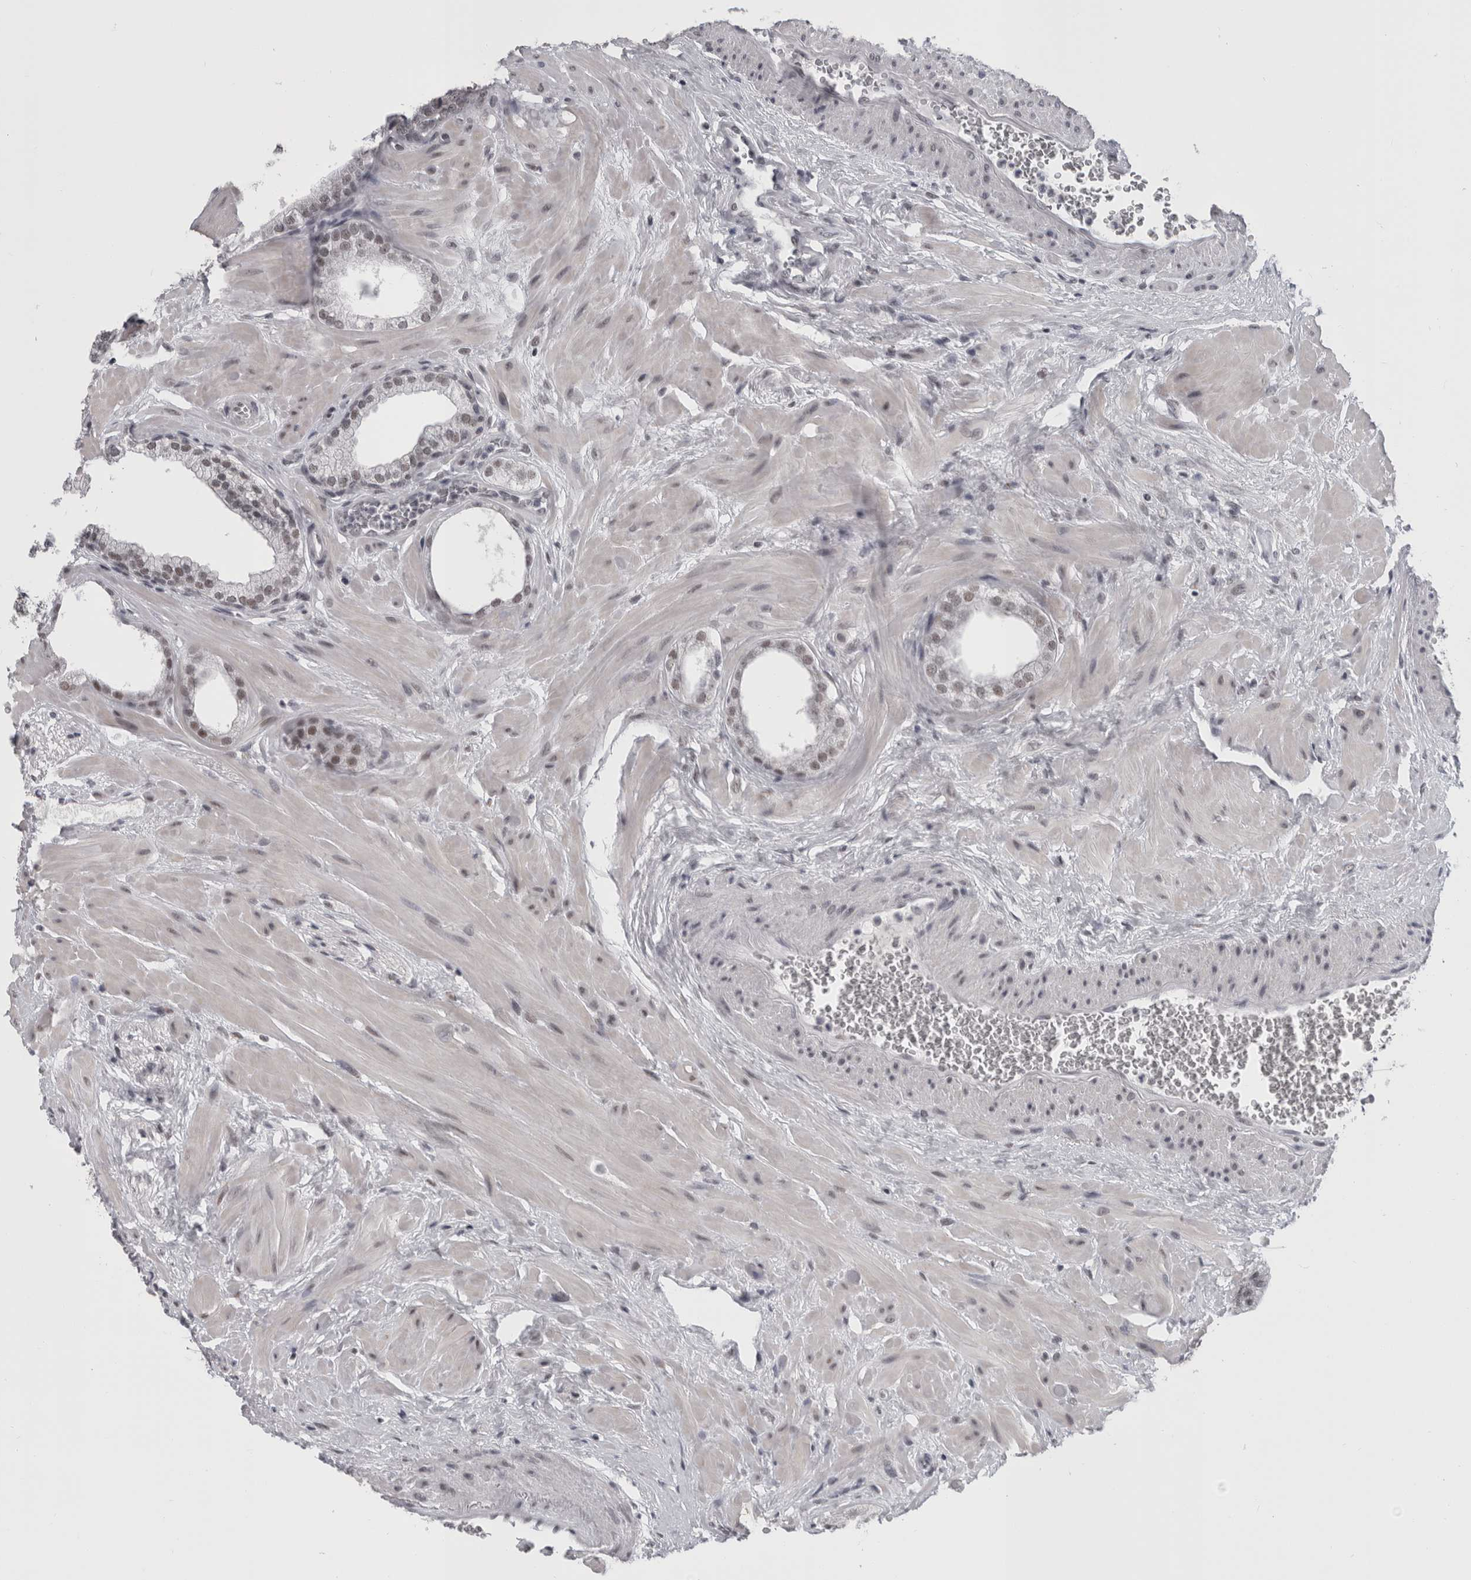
{"staining": {"intensity": "weak", "quantity": ">75%", "location": "nuclear"}, "tissue": "prostate", "cell_type": "Glandular cells", "image_type": "normal", "snomed": [{"axis": "morphology", "description": "Normal tissue, NOS"}, {"axis": "morphology", "description": "Urothelial carcinoma, Low grade"}, {"axis": "topography", "description": "Urinary bladder"}, {"axis": "topography", "description": "Prostate"}], "caption": "Human prostate stained for a protein (brown) exhibits weak nuclear positive staining in approximately >75% of glandular cells.", "gene": "ARID4B", "patient": {"sex": "male", "age": 60}}